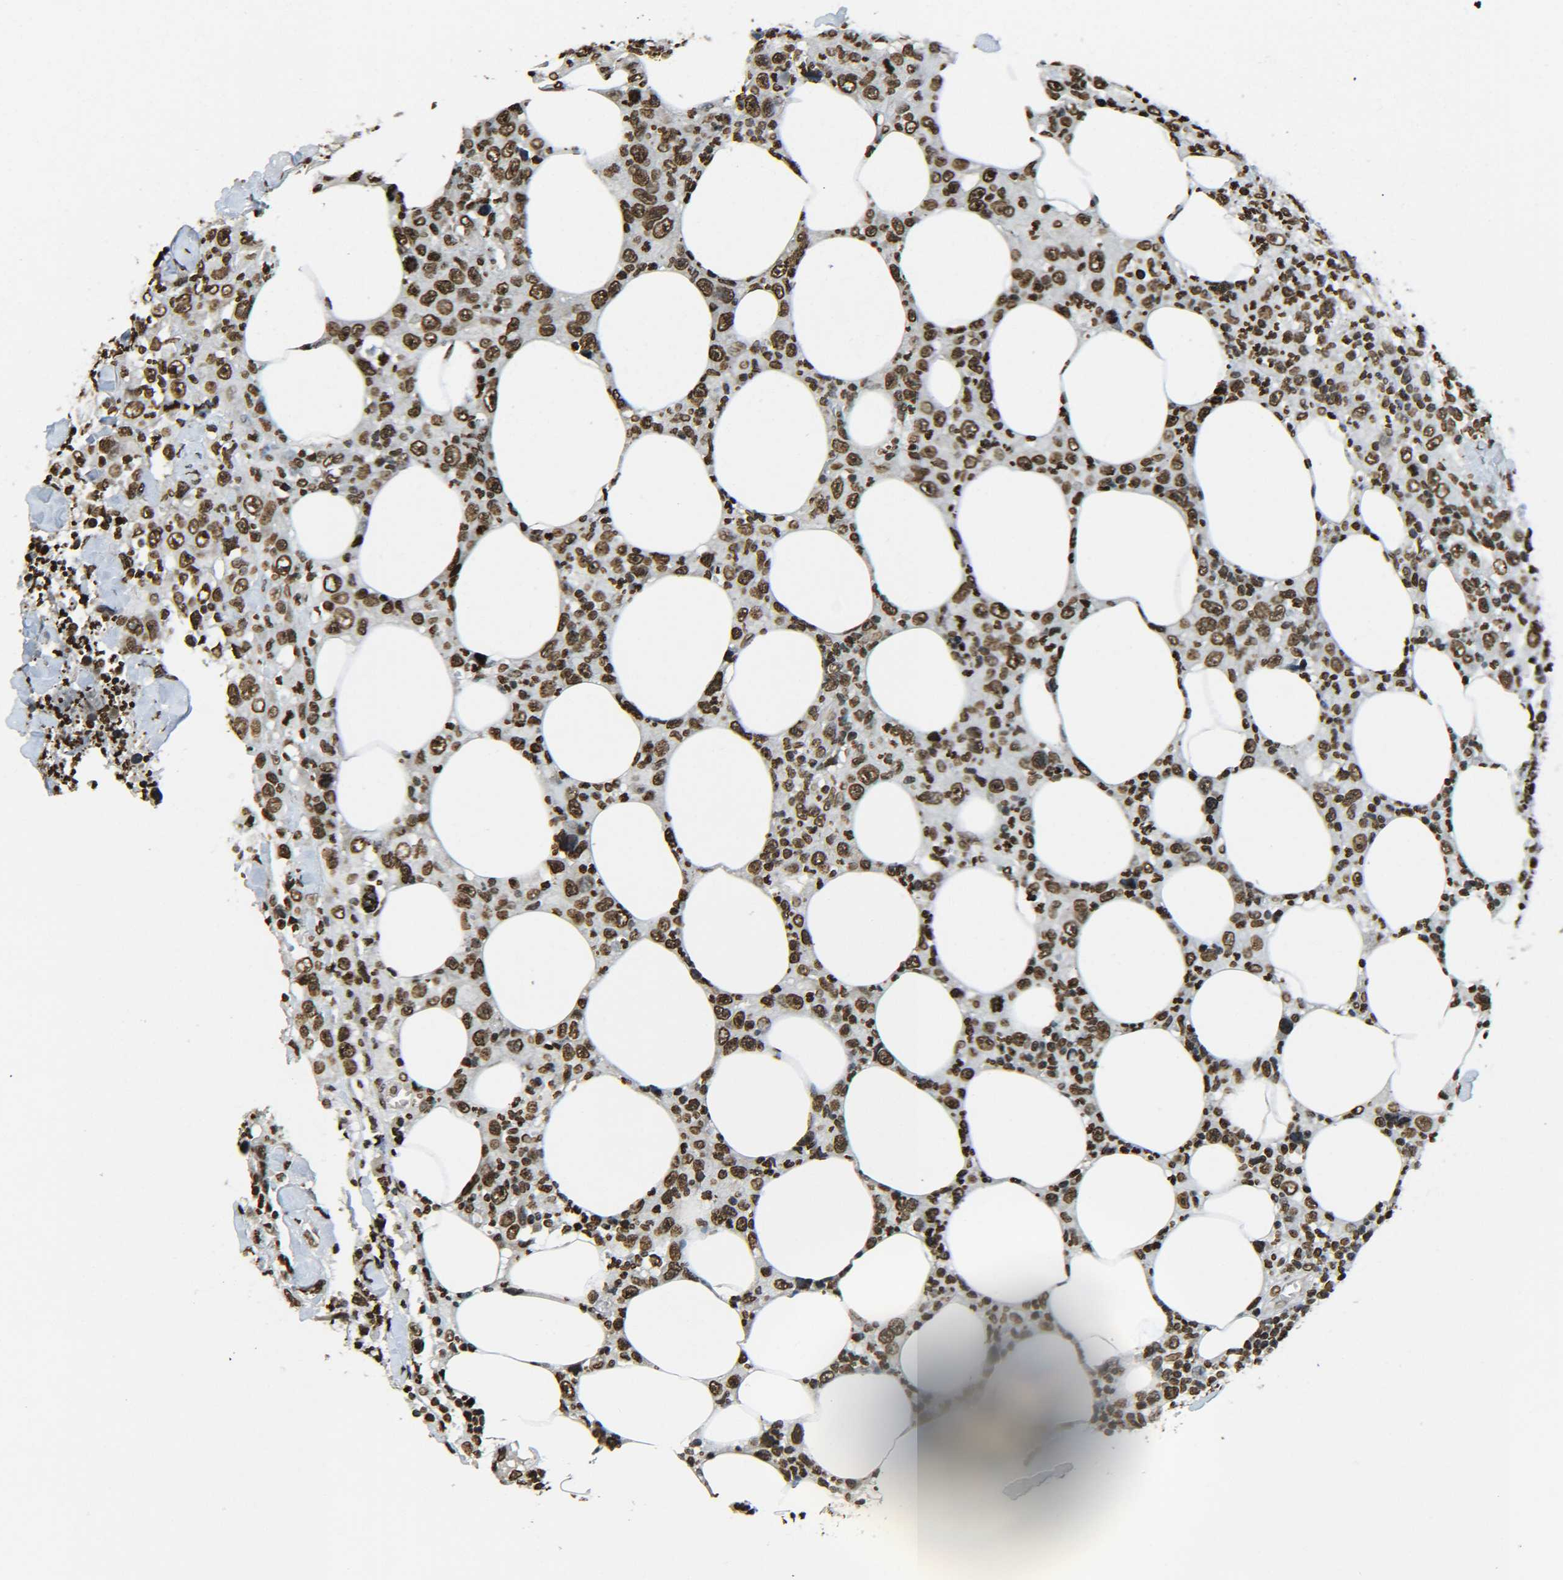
{"staining": {"intensity": "moderate", "quantity": ">75%", "location": "nuclear"}, "tissue": "thyroid cancer", "cell_type": "Tumor cells", "image_type": "cancer", "snomed": [{"axis": "morphology", "description": "Carcinoma, NOS"}, {"axis": "topography", "description": "Thyroid gland"}], "caption": "Thyroid cancer stained with a protein marker displays moderate staining in tumor cells.", "gene": "H4C16", "patient": {"sex": "female", "age": 77}}